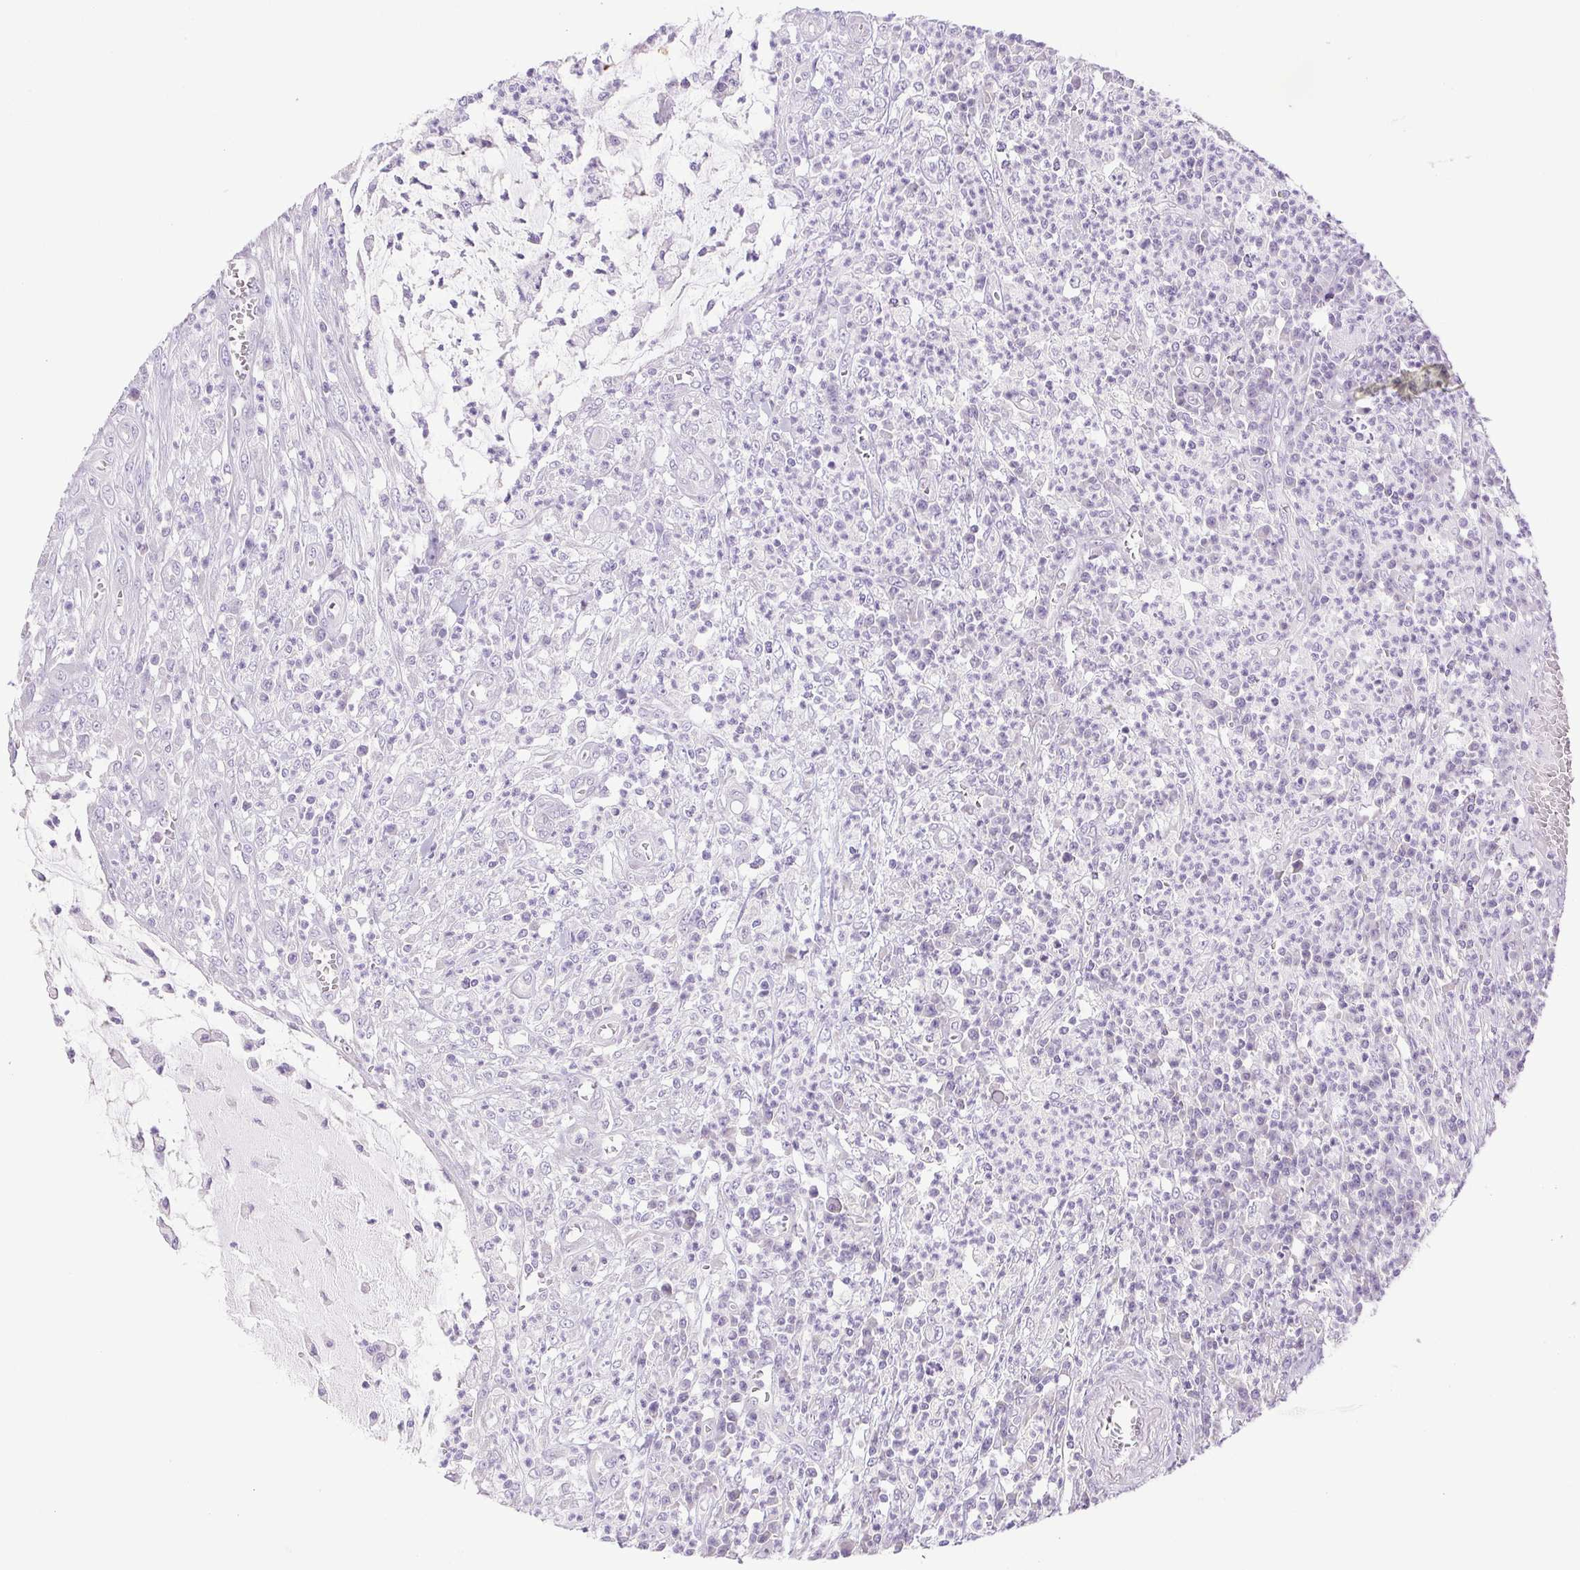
{"staining": {"intensity": "negative", "quantity": "none", "location": "none"}, "tissue": "colorectal cancer", "cell_type": "Tumor cells", "image_type": "cancer", "snomed": [{"axis": "morphology", "description": "Adenocarcinoma, NOS"}, {"axis": "topography", "description": "Colon"}], "caption": "There is no significant expression in tumor cells of adenocarcinoma (colorectal).", "gene": "PAPPA2", "patient": {"sex": "male", "age": 65}}